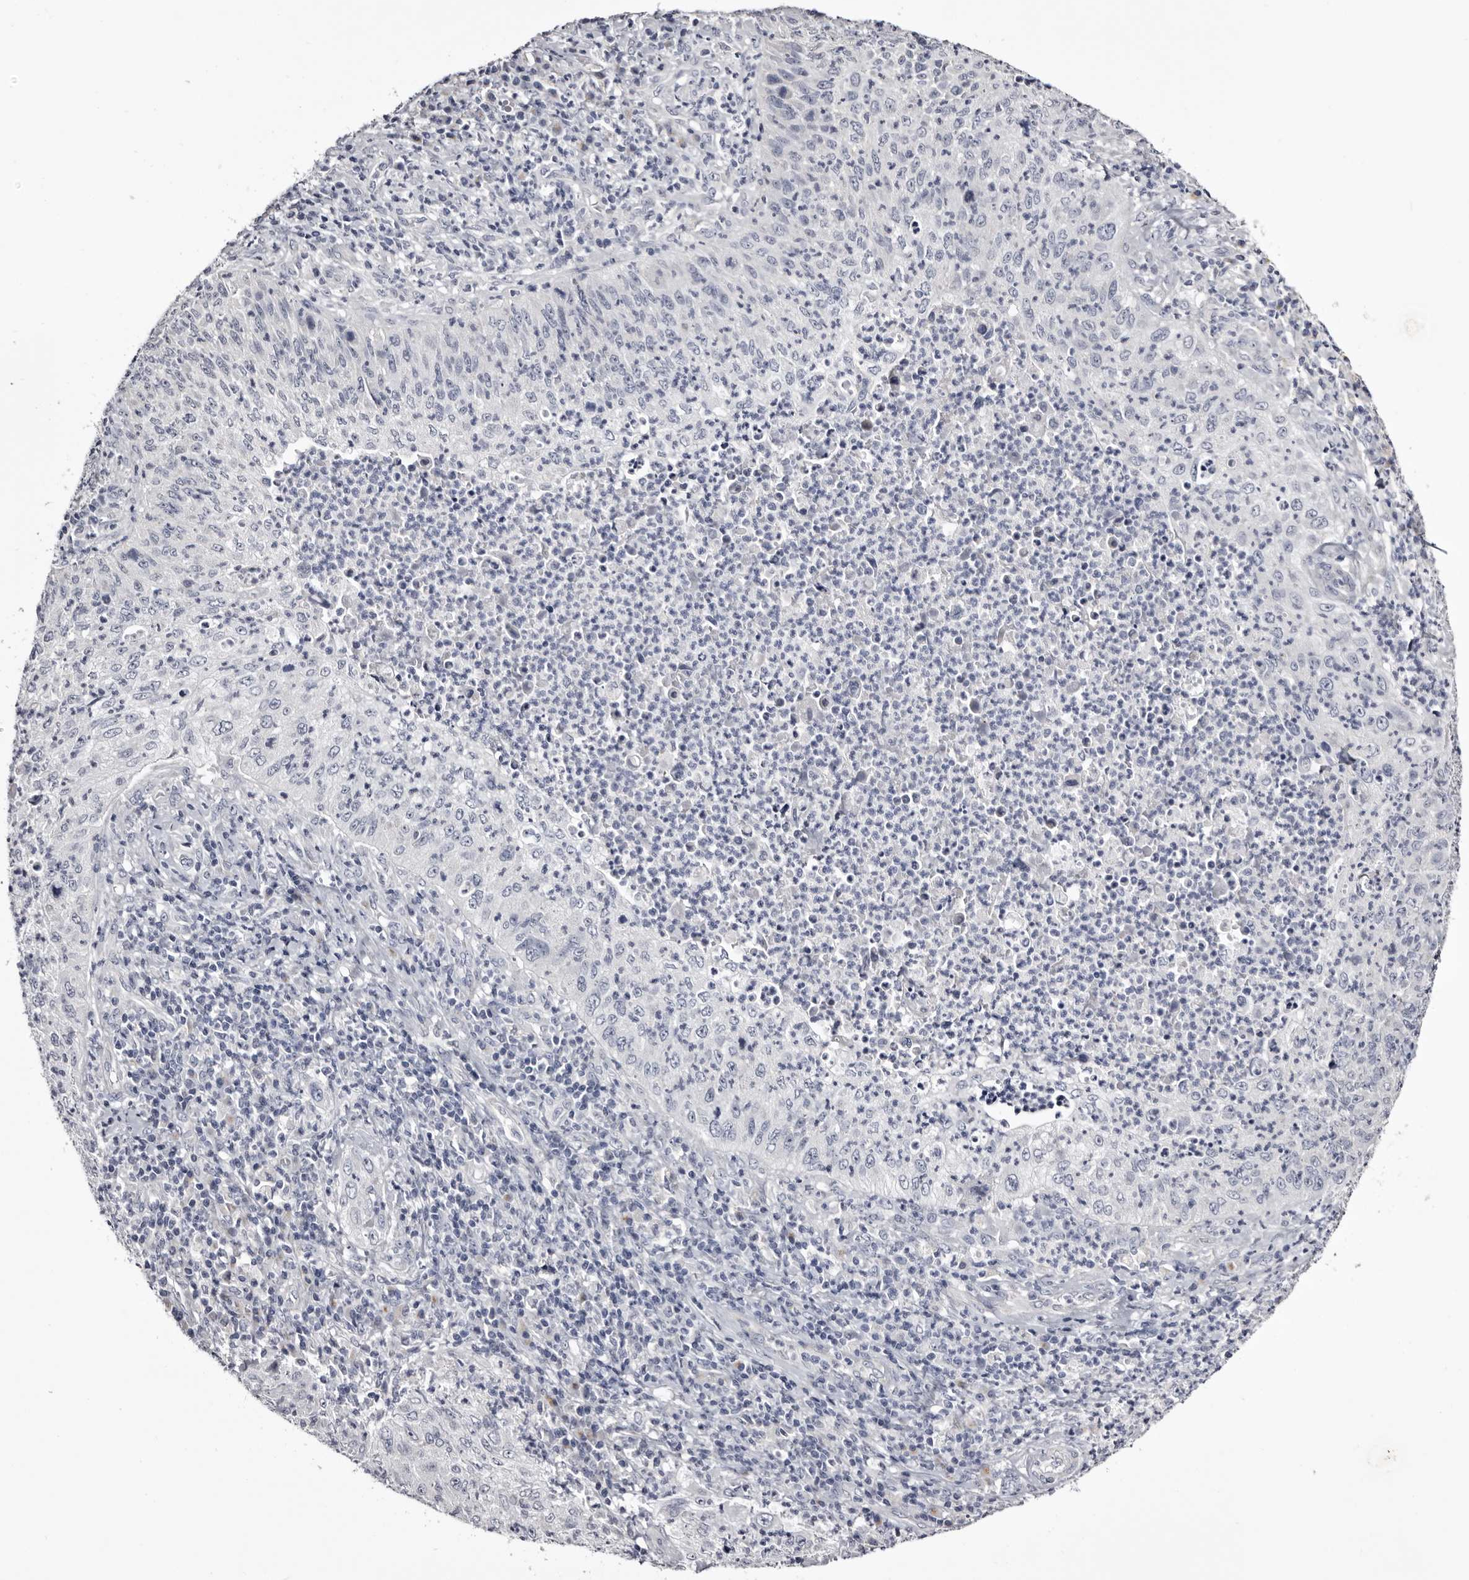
{"staining": {"intensity": "negative", "quantity": "none", "location": "none"}, "tissue": "cervical cancer", "cell_type": "Tumor cells", "image_type": "cancer", "snomed": [{"axis": "morphology", "description": "Squamous cell carcinoma, NOS"}, {"axis": "topography", "description": "Cervix"}], "caption": "DAB (3,3'-diaminobenzidine) immunohistochemical staining of human squamous cell carcinoma (cervical) reveals no significant staining in tumor cells.", "gene": "CASQ1", "patient": {"sex": "female", "age": 30}}